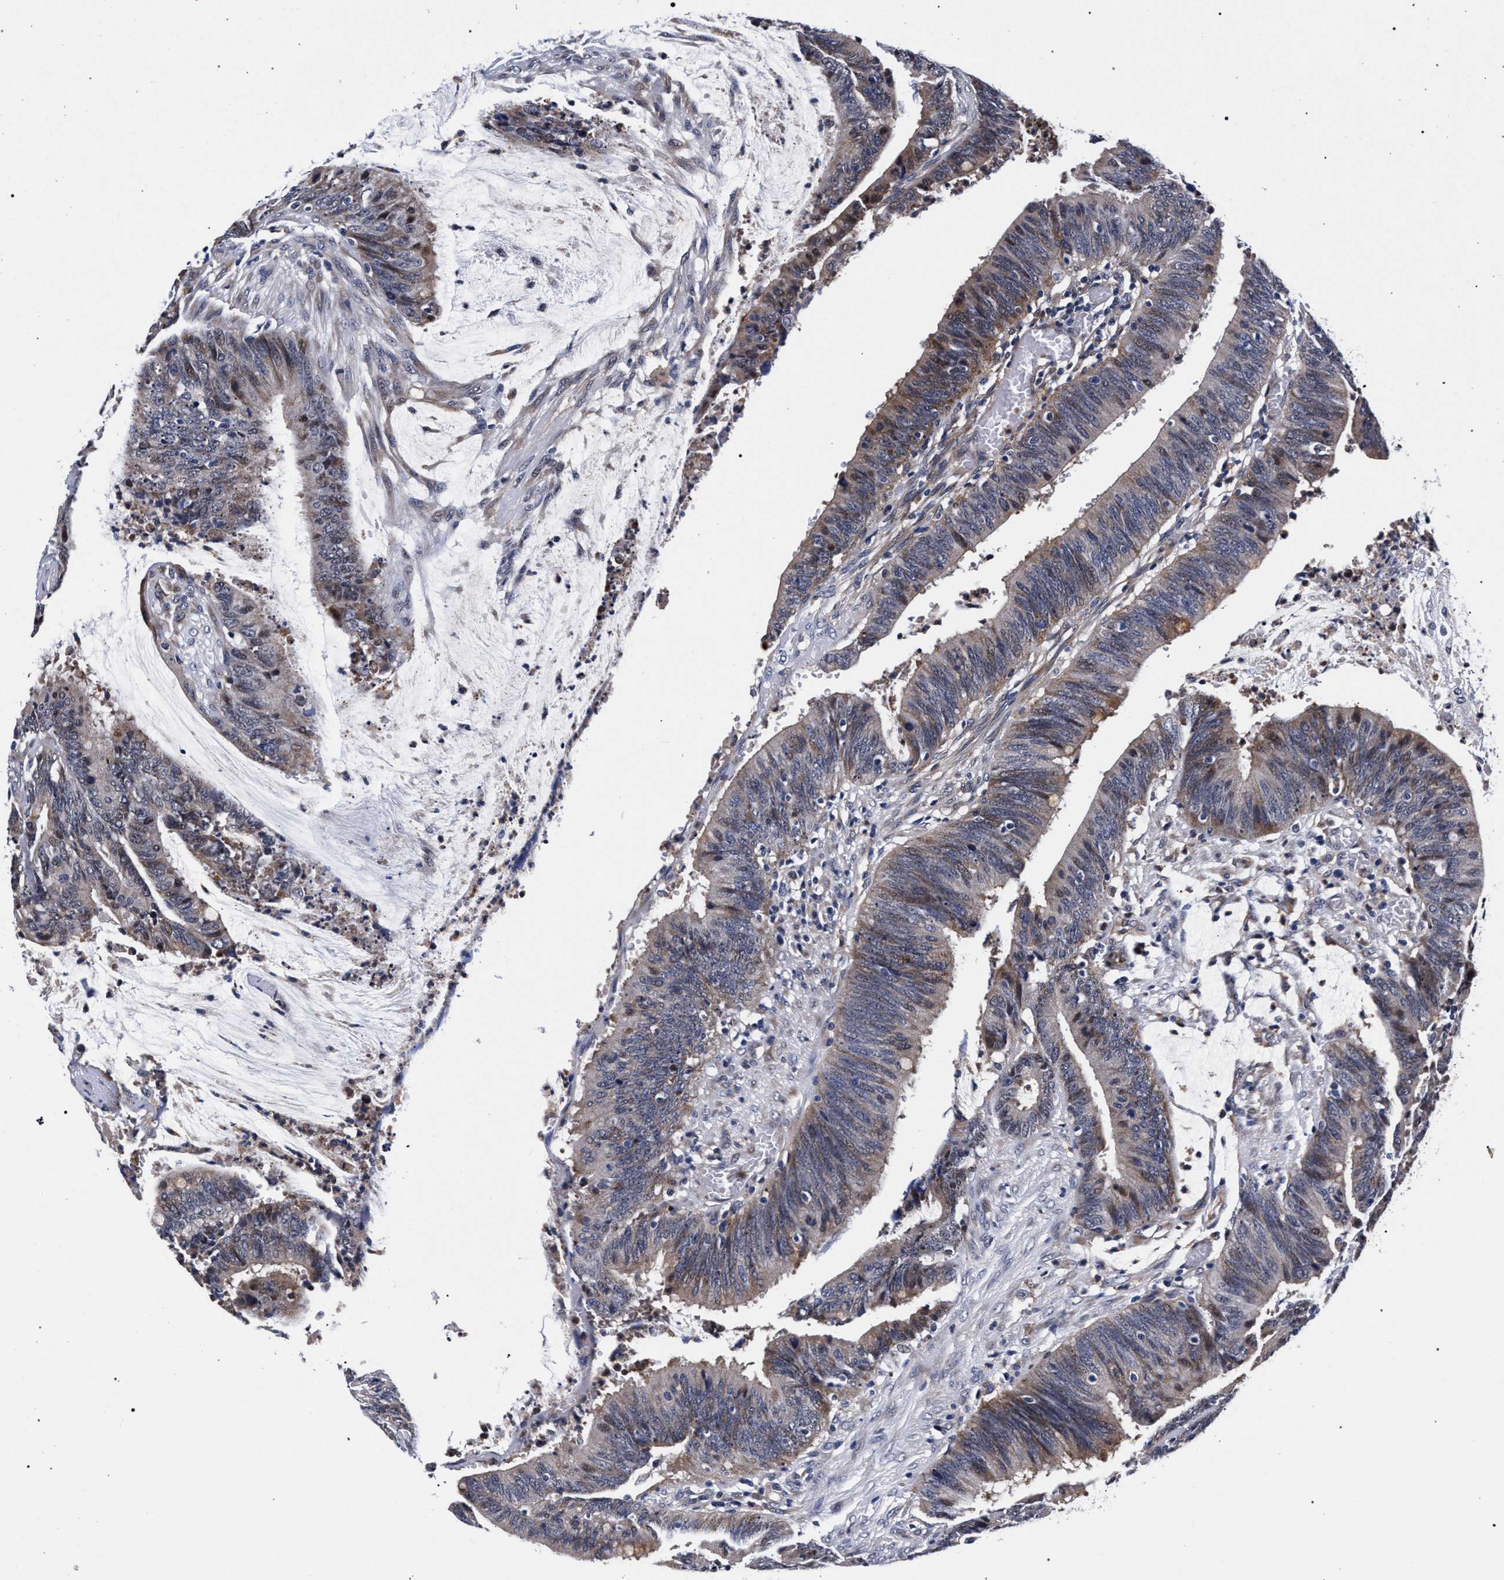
{"staining": {"intensity": "weak", "quantity": ">75%", "location": "cytoplasmic/membranous,nuclear"}, "tissue": "colorectal cancer", "cell_type": "Tumor cells", "image_type": "cancer", "snomed": [{"axis": "morphology", "description": "Adenocarcinoma, NOS"}, {"axis": "topography", "description": "Rectum"}], "caption": "A micrograph of human adenocarcinoma (colorectal) stained for a protein displays weak cytoplasmic/membranous and nuclear brown staining in tumor cells.", "gene": "ZNF462", "patient": {"sex": "female", "age": 66}}